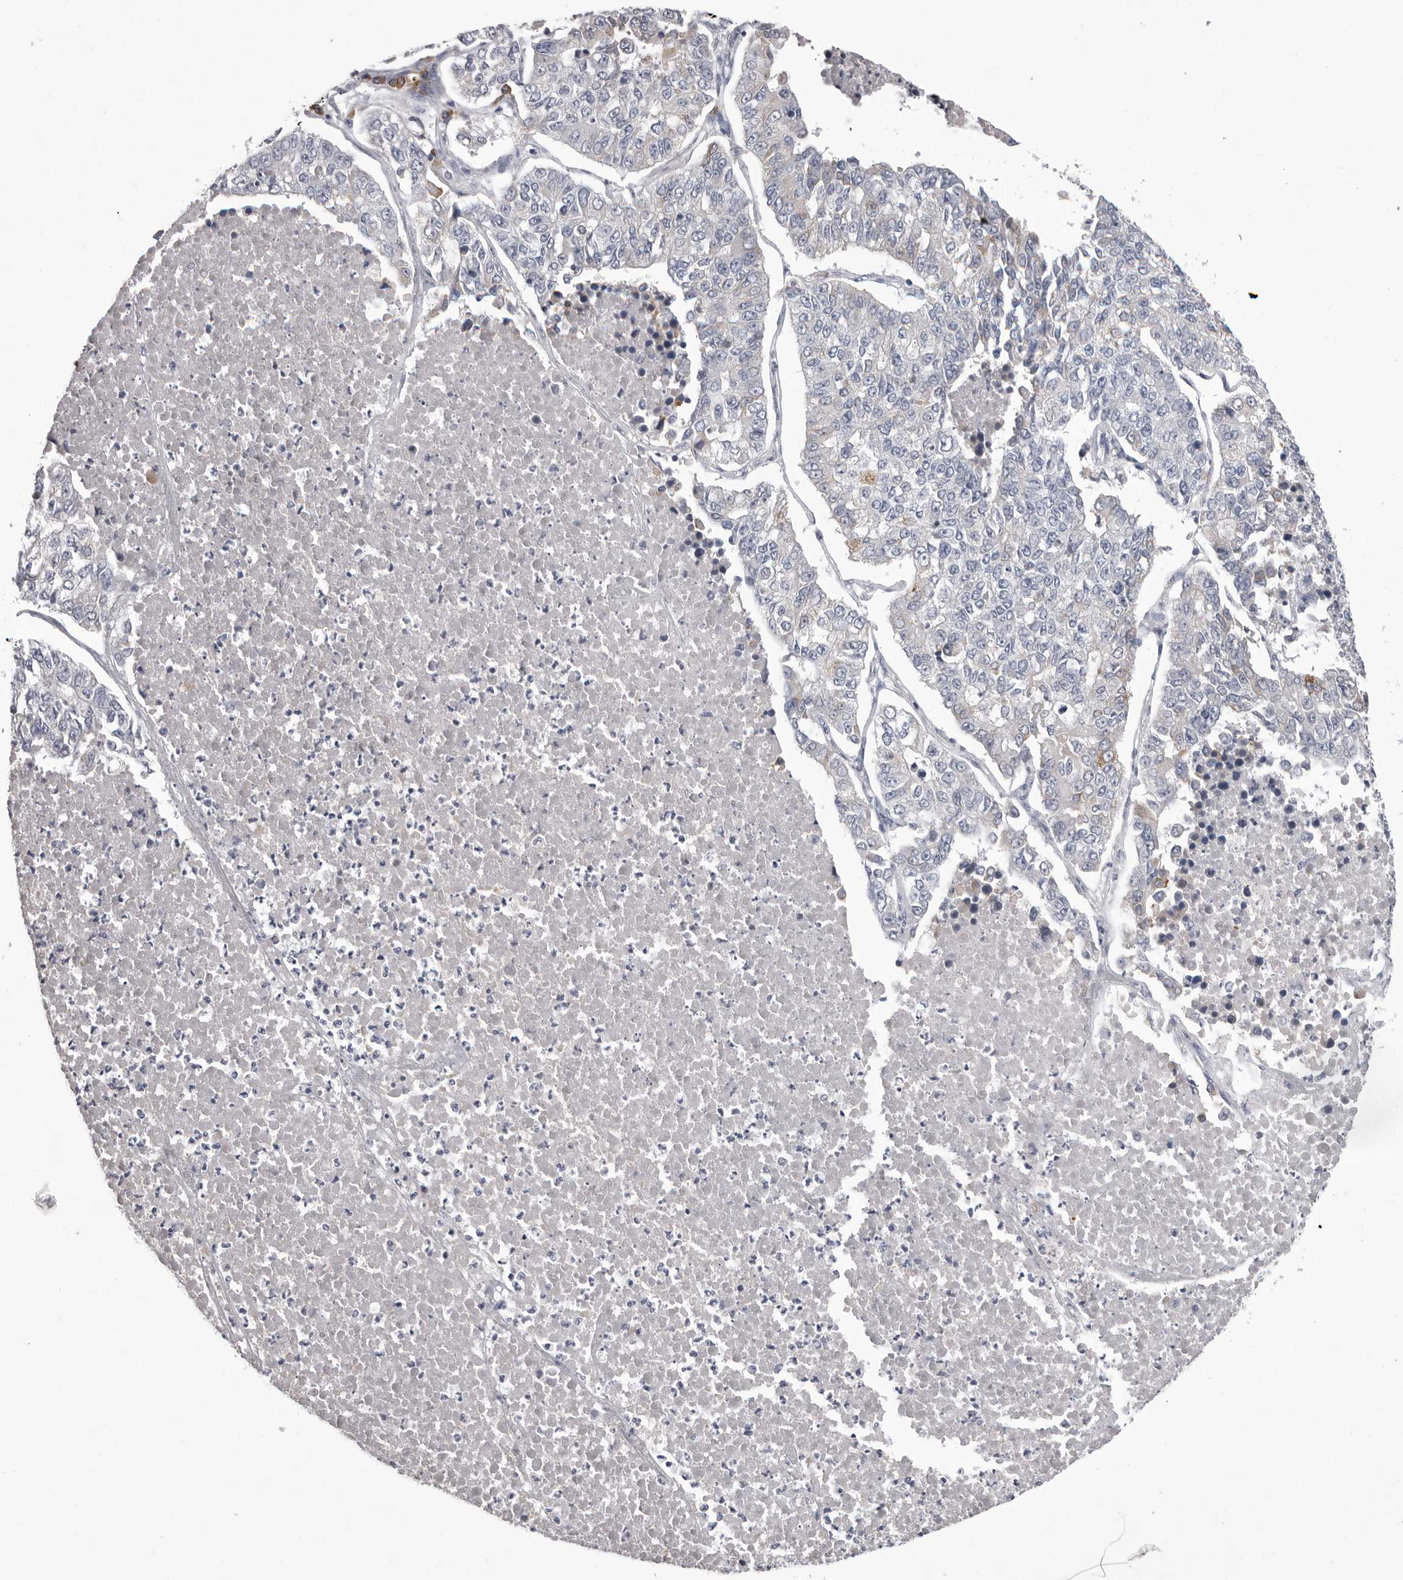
{"staining": {"intensity": "negative", "quantity": "none", "location": "none"}, "tissue": "lung cancer", "cell_type": "Tumor cells", "image_type": "cancer", "snomed": [{"axis": "morphology", "description": "Adenocarcinoma, NOS"}, {"axis": "topography", "description": "Lung"}], "caption": "Tumor cells are negative for protein expression in human lung adenocarcinoma.", "gene": "FKBP2", "patient": {"sex": "male", "age": 49}}